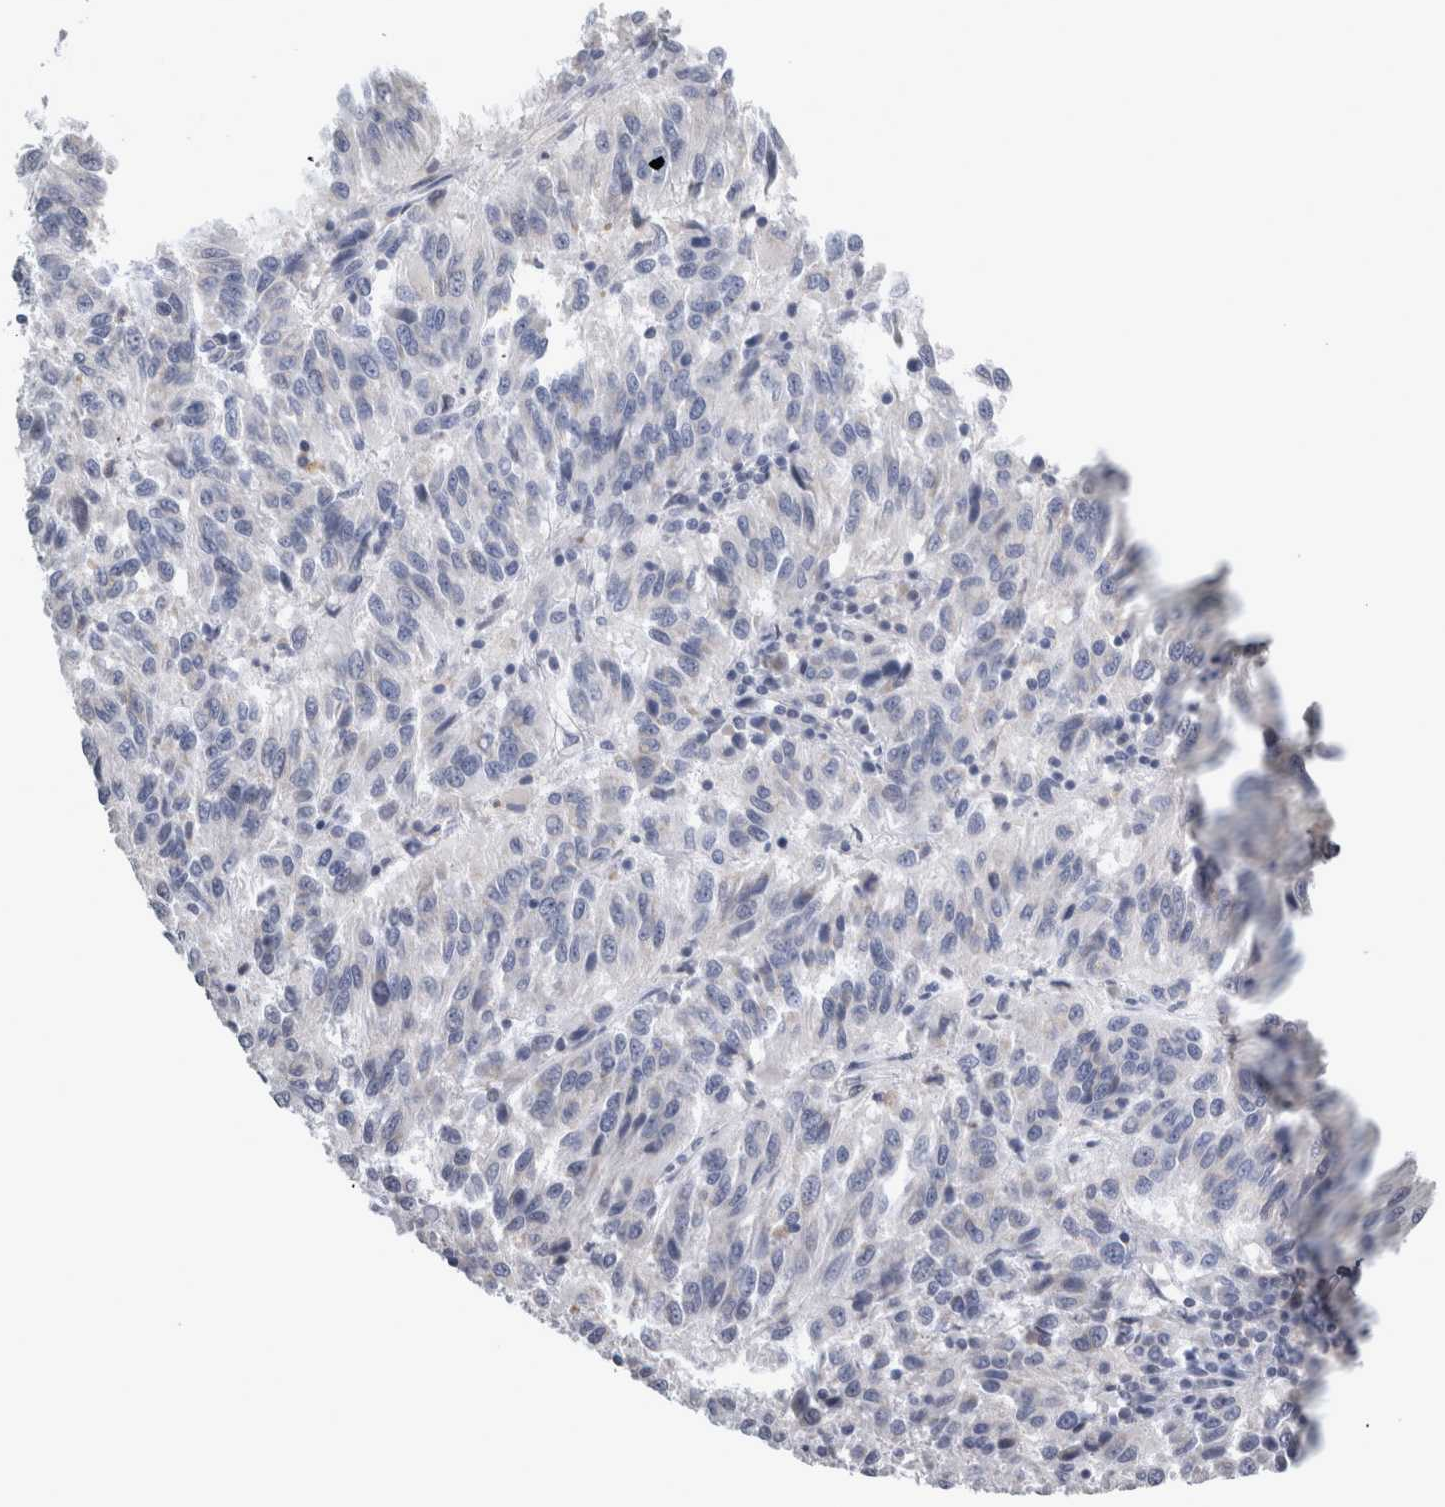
{"staining": {"intensity": "negative", "quantity": "none", "location": "none"}, "tissue": "melanoma", "cell_type": "Tumor cells", "image_type": "cancer", "snomed": [{"axis": "morphology", "description": "Malignant melanoma, Metastatic site"}, {"axis": "topography", "description": "Lung"}], "caption": "This is an immunohistochemistry (IHC) image of melanoma. There is no staining in tumor cells.", "gene": "TCAP", "patient": {"sex": "male", "age": 64}}